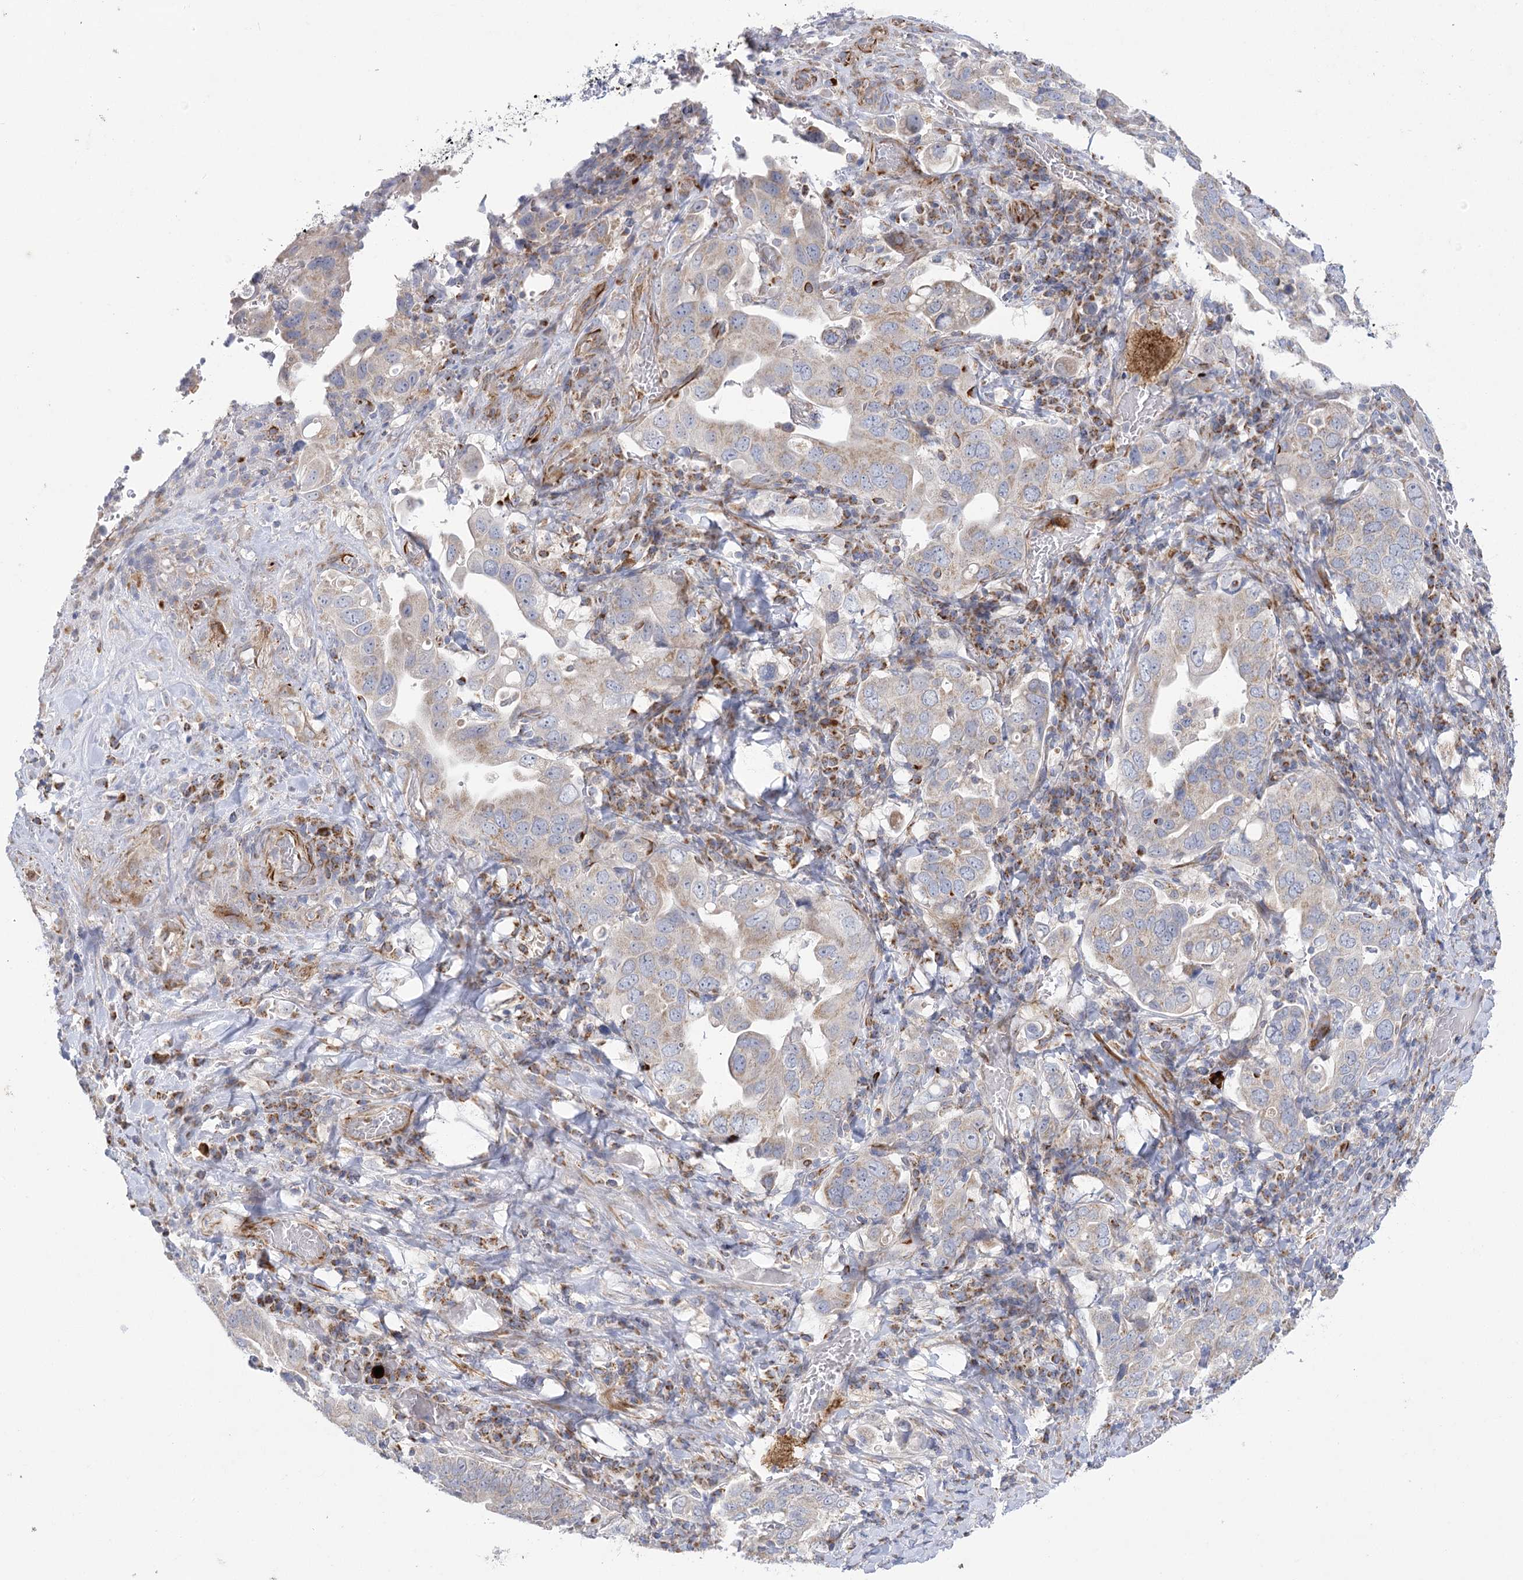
{"staining": {"intensity": "weak", "quantity": "25%-75%", "location": "cytoplasmic/membranous"}, "tissue": "stomach cancer", "cell_type": "Tumor cells", "image_type": "cancer", "snomed": [{"axis": "morphology", "description": "Adenocarcinoma, NOS"}, {"axis": "topography", "description": "Stomach, upper"}], "caption": "About 25%-75% of tumor cells in adenocarcinoma (stomach) display weak cytoplasmic/membranous protein positivity as visualized by brown immunohistochemical staining.", "gene": "DHTKD1", "patient": {"sex": "male", "age": 62}}